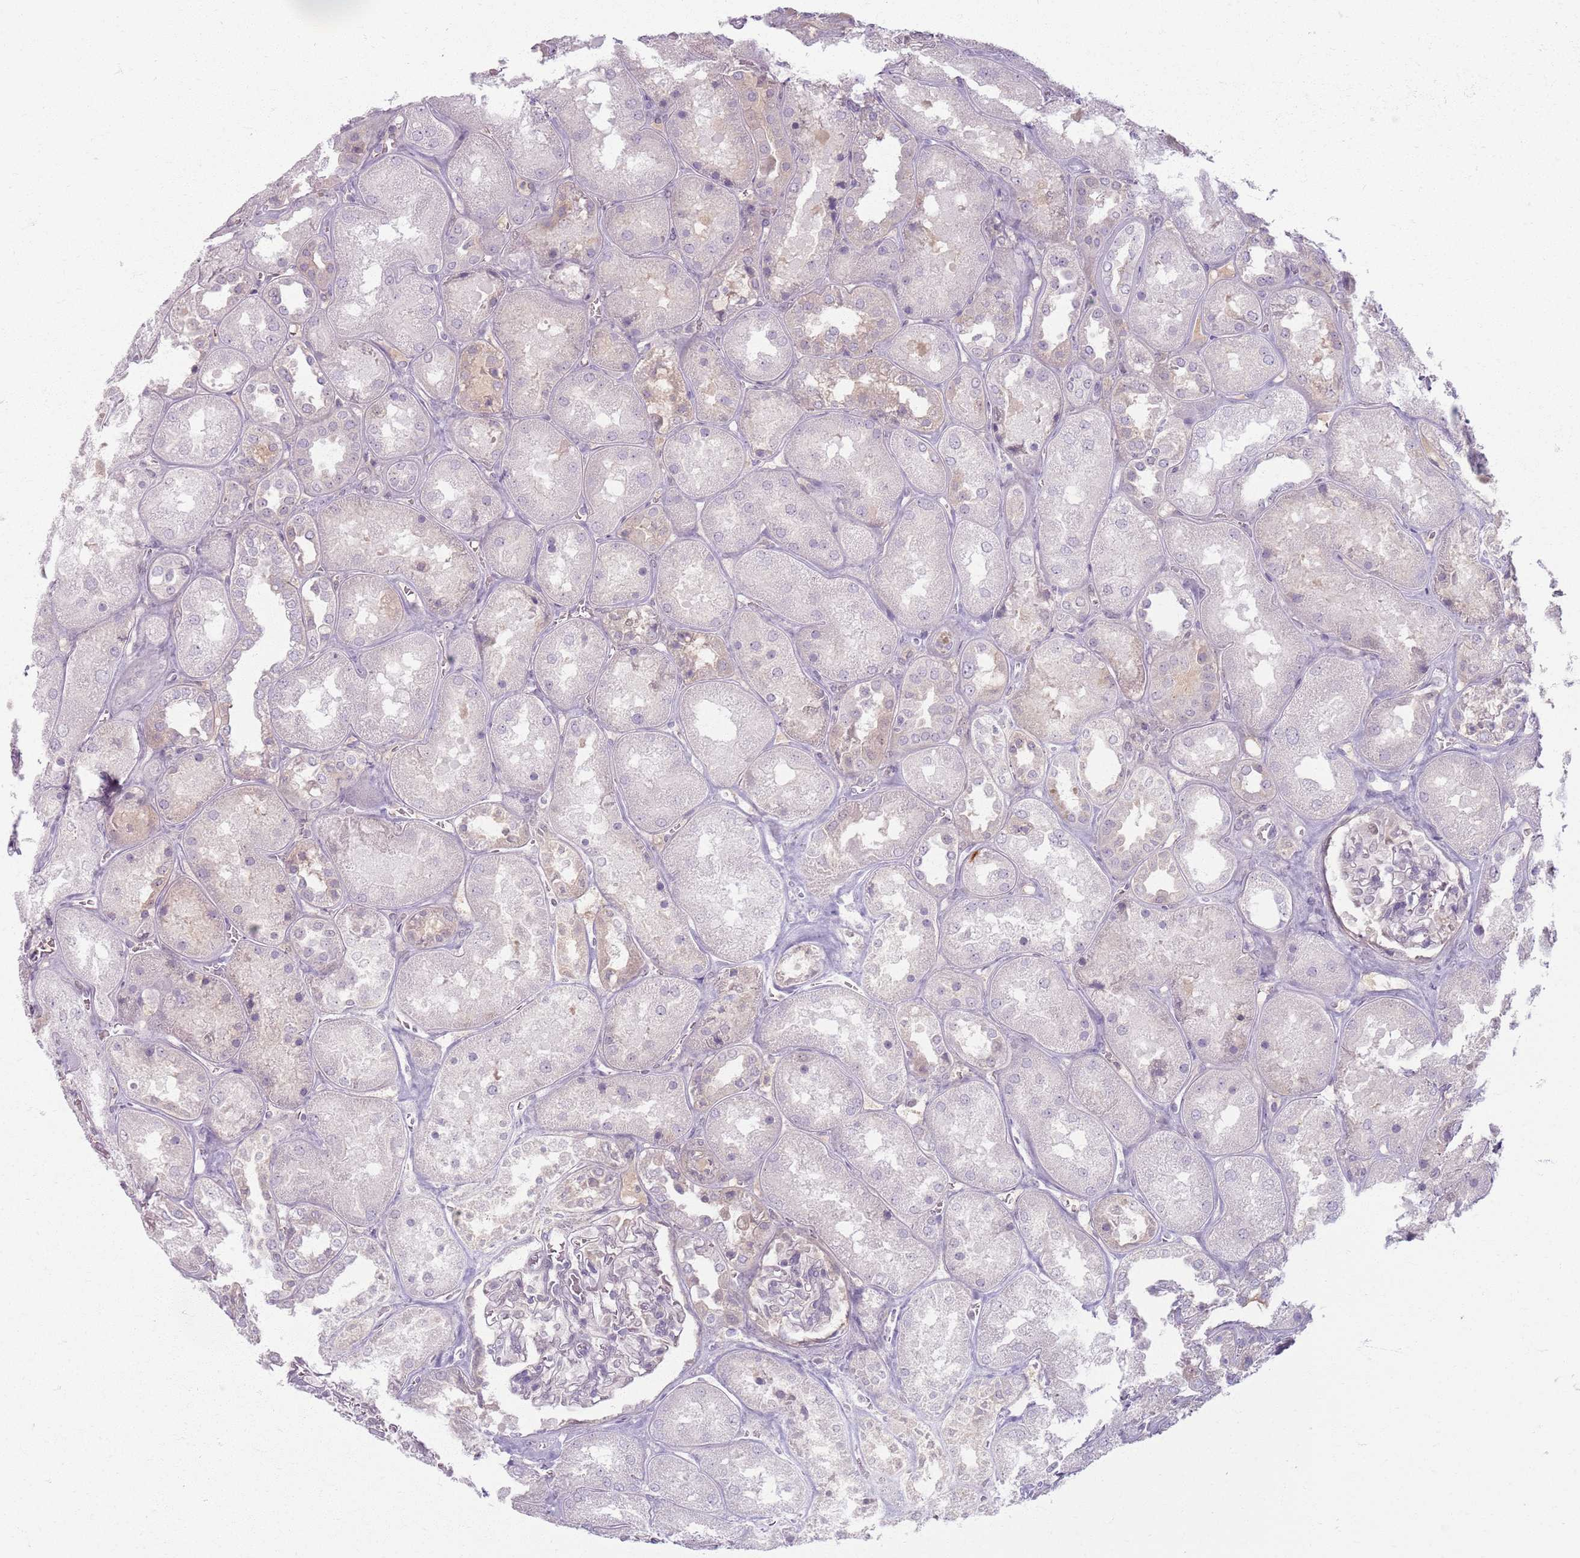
{"staining": {"intensity": "negative", "quantity": "none", "location": "none"}, "tissue": "kidney", "cell_type": "Cells in glomeruli", "image_type": "normal", "snomed": [{"axis": "morphology", "description": "Normal tissue, NOS"}, {"axis": "topography", "description": "Kidney"}], "caption": "A high-resolution photomicrograph shows immunohistochemistry (IHC) staining of benign kidney, which demonstrates no significant staining in cells in glomeruli.", "gene": "CRIPT", "patient": {"sex": "male", "age": 70}}